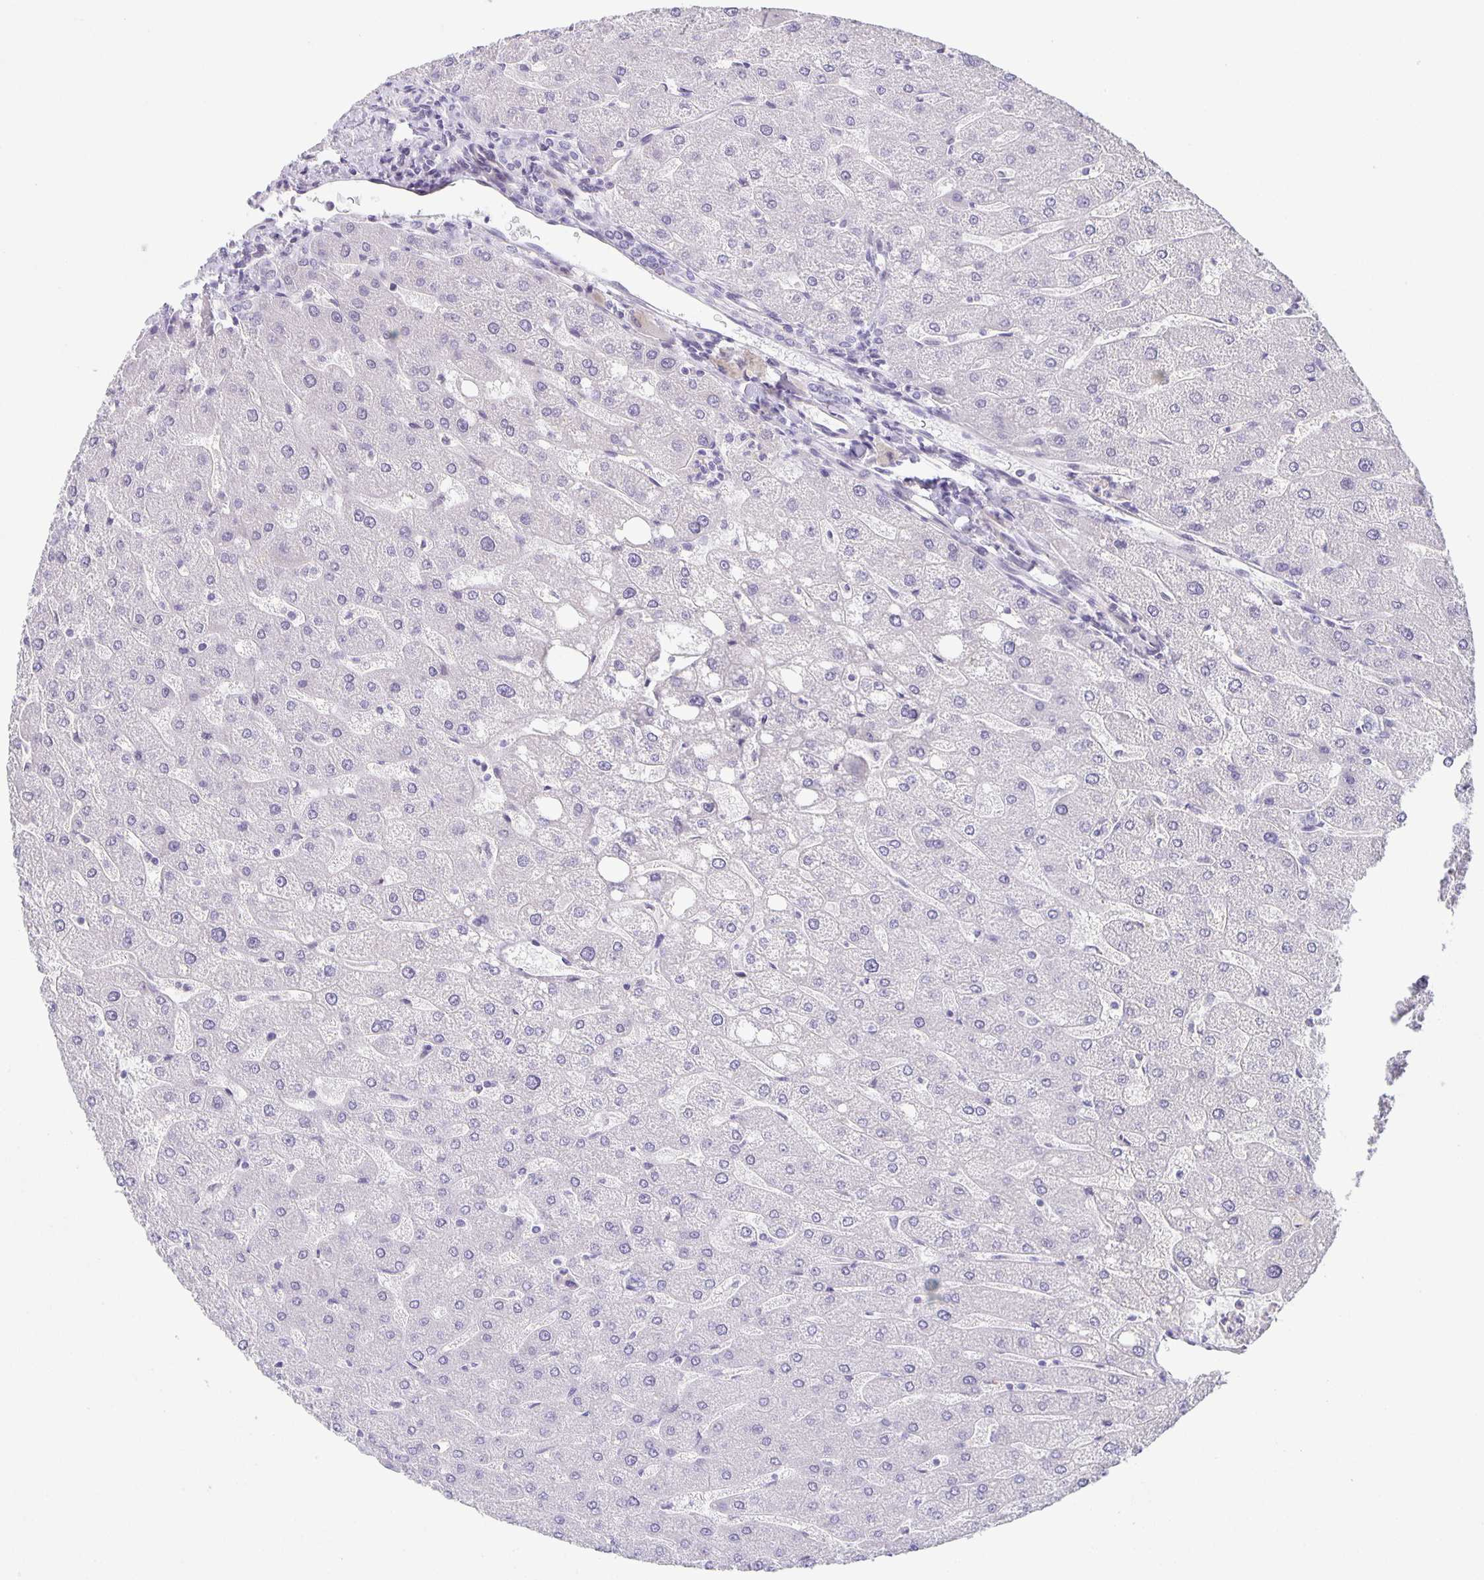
{"staining": {"intensity": "negative", "quantity": "none", "location": "none"}, "tissue": "liver", "cell_type": "Cholangiocytes", "image_type": "normal", "snomed": [{"axis": "morphology", "description": "Normal tissue, NOS"}, {"axis": "topography", "description": "Liver"}], "caption": "Immunohistochemistry of unremarkable human liver demonstrates no staining in cholangiocytes.", "gene": "PHRF1", "patient": {"sex": "male", "age": 67}}